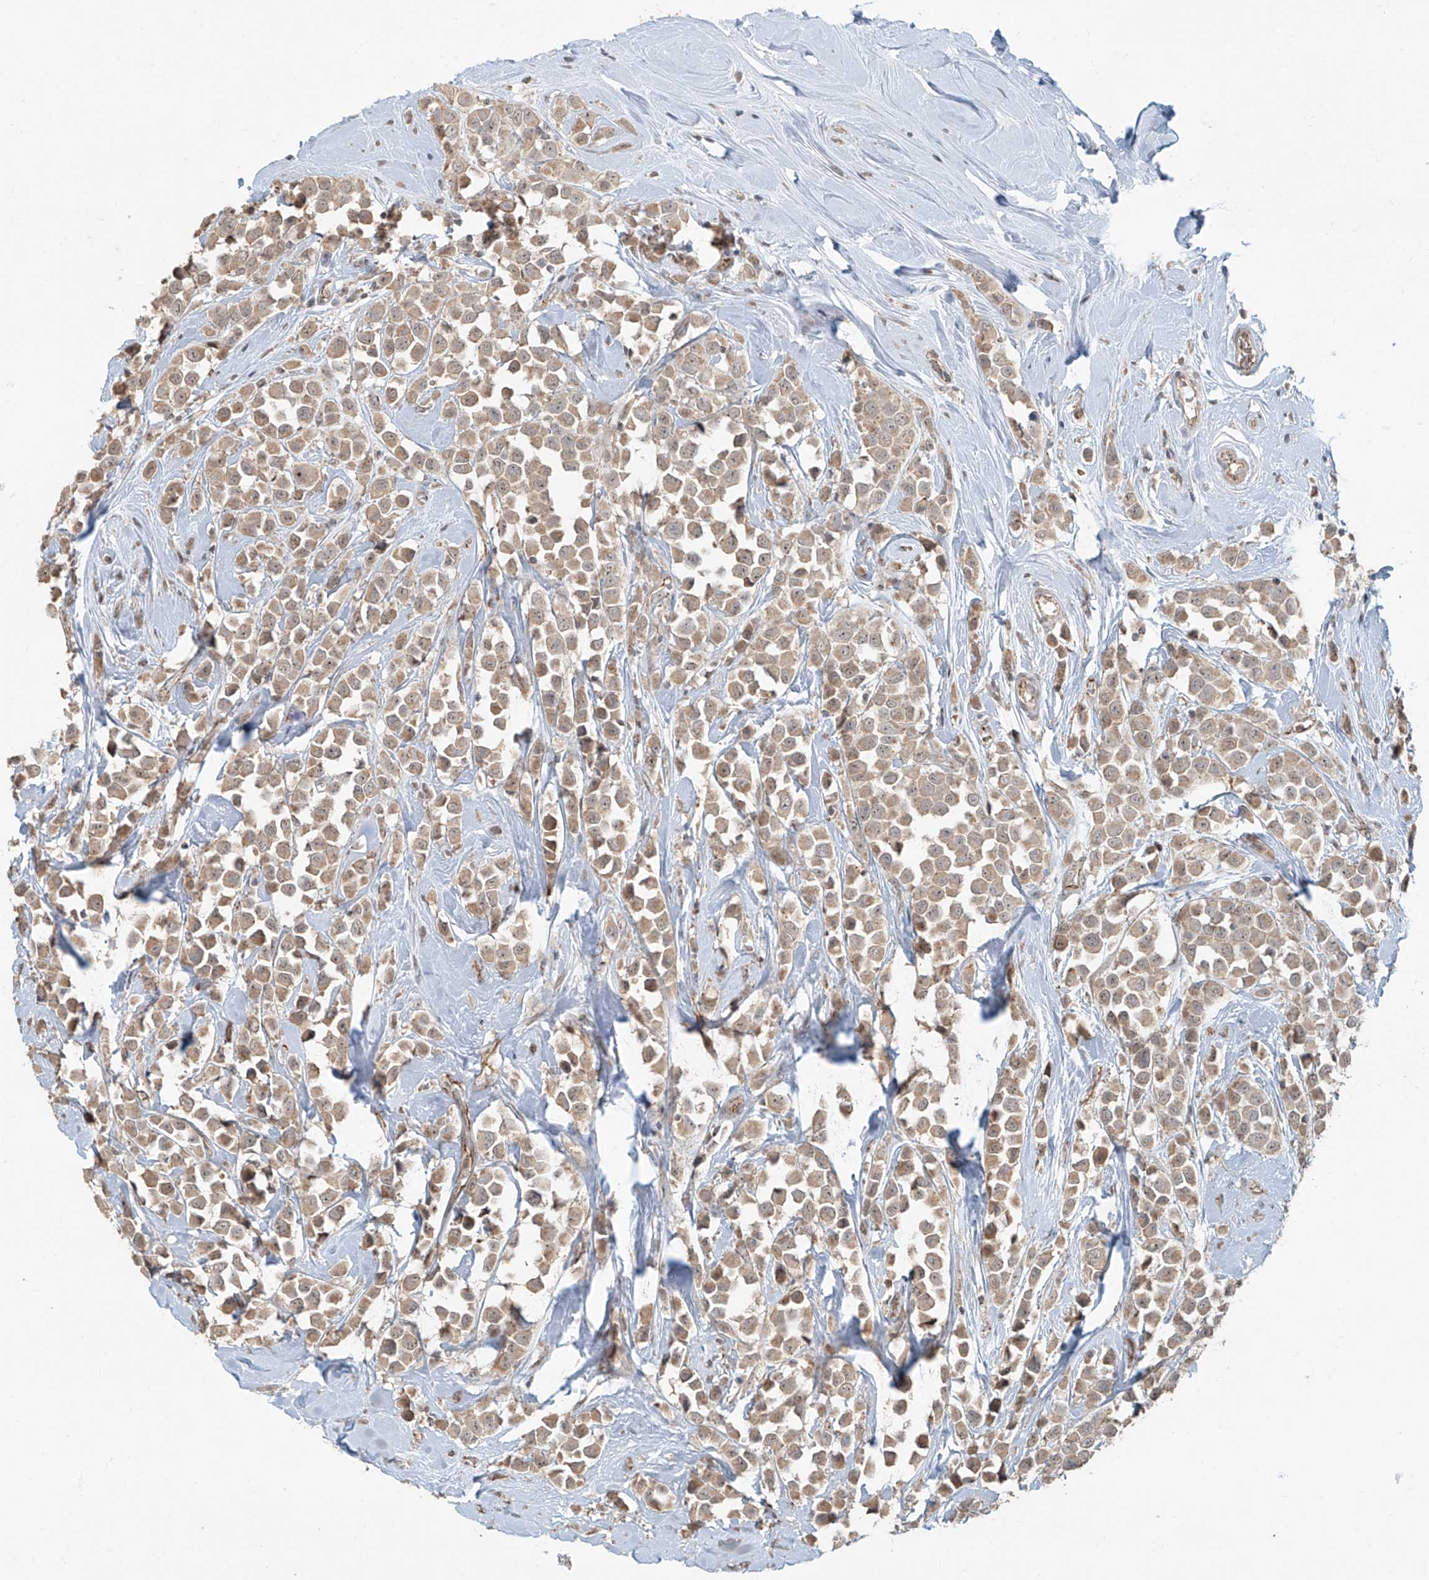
{"staining": {"intensity": "weak", "quantity": ">75%", "location": "cytoplasmic/membranous"}, "tissue": "breast cancer", "cell_type": "Tumor cells", "image_type": "cancer", "snomed": [{"axis": "morphology", "description": "Duct carcinoma"}, {"axis": "topography", "description": "Breast"}], "caption": "Breast infiltrating ductal carcinoma stained for a protein displays weak cytoplasmic/membranous positivity in tumor cells. Using DAB (brown) and hematoxylin (blue) stains, captured at high magnification using brightfield microscopy.", "gene": "ZNF16", "patient": {"sex": "female", "age": 61}}